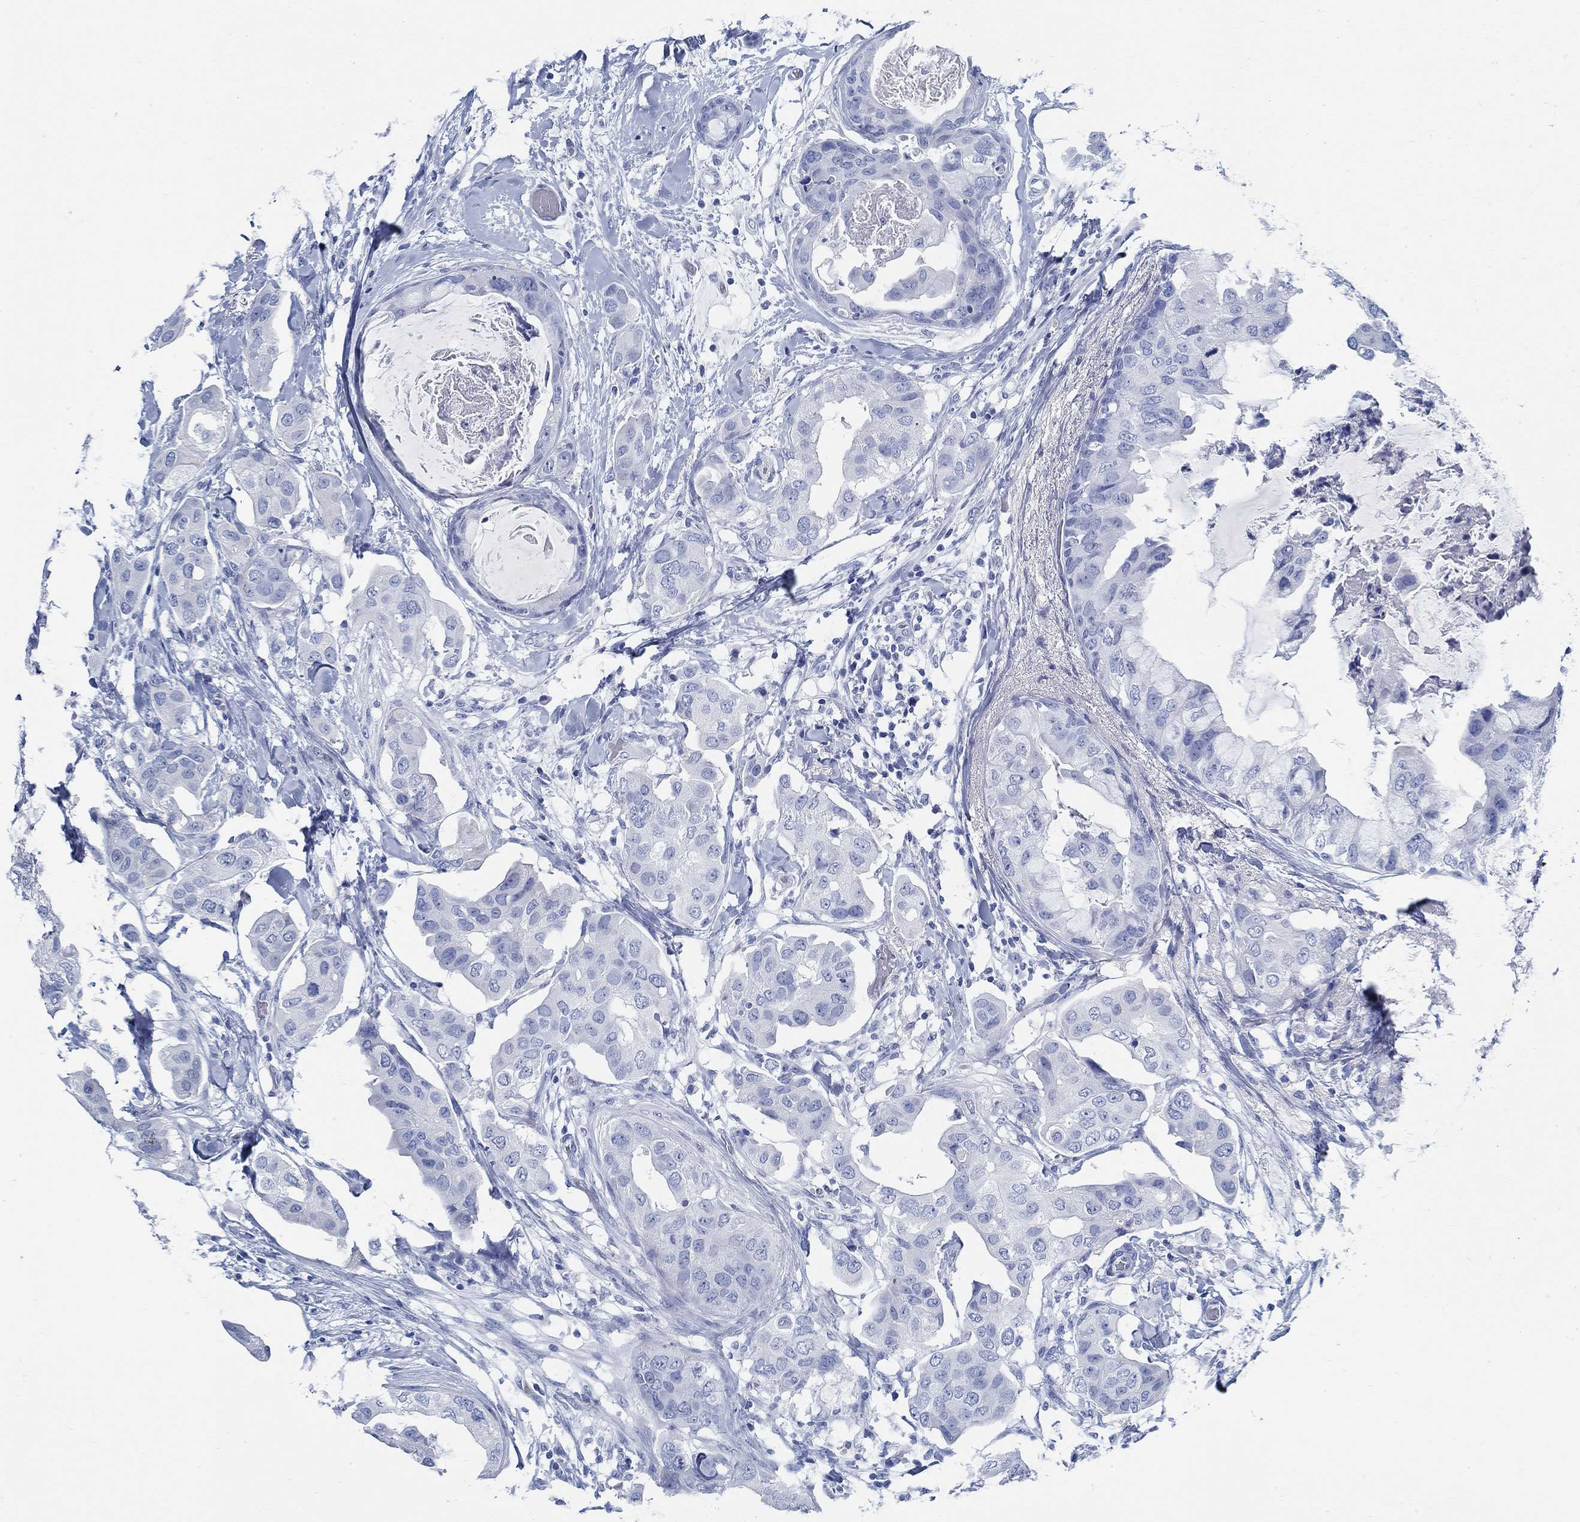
{"staining": {"intensity": "negative", "quantity": "none", "location": "none"}, "tissue": "breast cancer", "cell_type": "Tumor cells", "image_type": "cancer", "snomed": [{"axis": "morphology", "description": "Normal tissue, NOS"}, {"axis": "morphology", "description": "Duct carcinoma"}, {"axis": "topography", "description": "Breast"}], "caption": "DAB (3,3'-diaminobenzidine) immunohistochemical staining of breast cancer exhibits no significant staining in tumor cells.", "gene": "SLC45A1", "patient": {"sex": "female", "age": 40}}